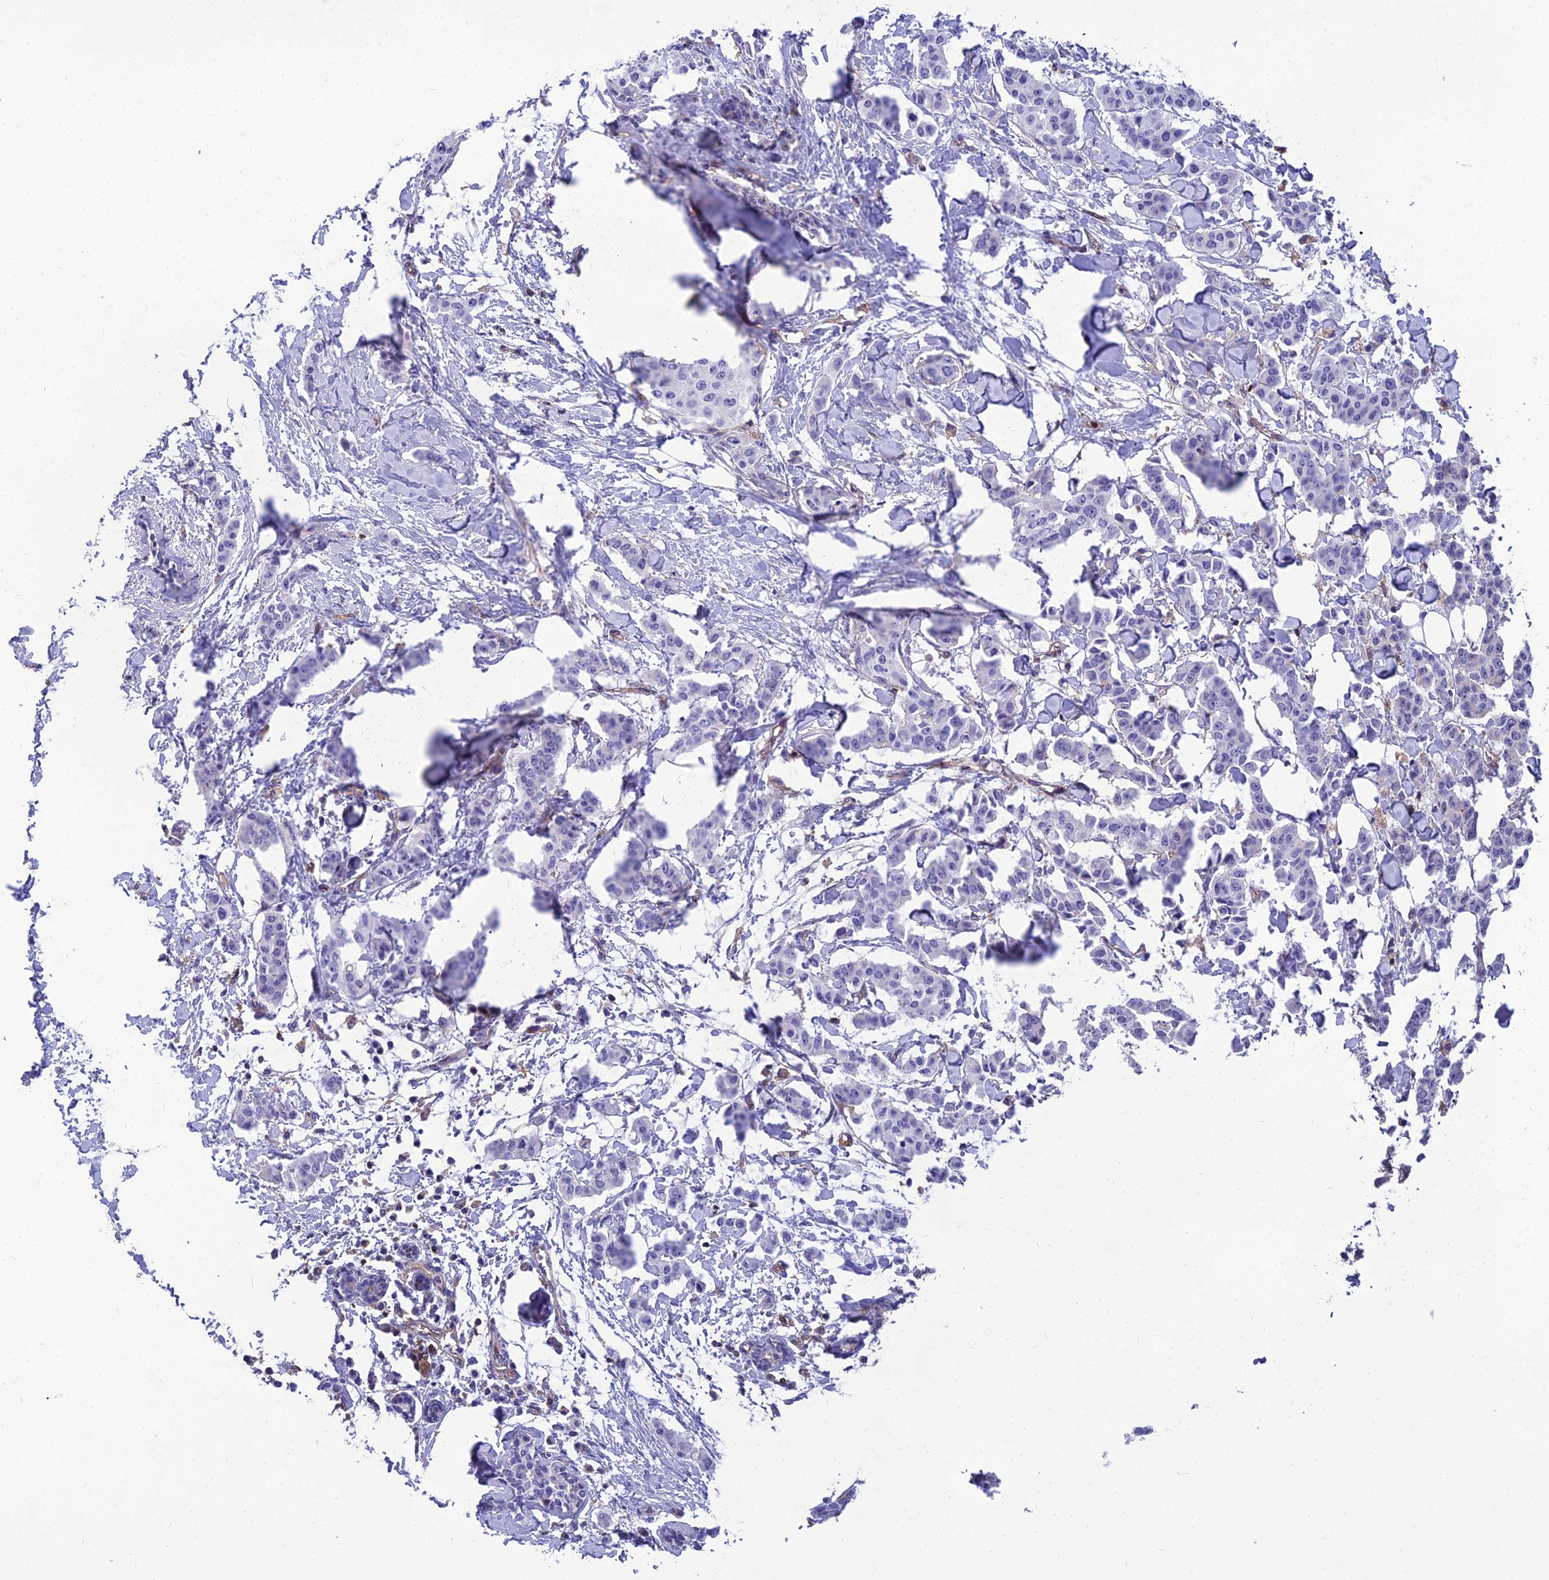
{"staining": {"intensity": "negative", "quantity": "none", "location": "none"}, "tissue": "breast cancer", "cell_type": "Tumor cells", "image_type": "cancer", "snomed": [{"axis": "morphology", "description": "Duct carcinoma"}, {"axis": "topography", "description": "Breast"}], "caption": "High power microscopy histopathology image of an IHC image of breast invasive ductal carcinoma, revealing no significant expression in tumor cells.", "gene": "PPP1R18", "patient": {"sex": "female", "age": 40}}